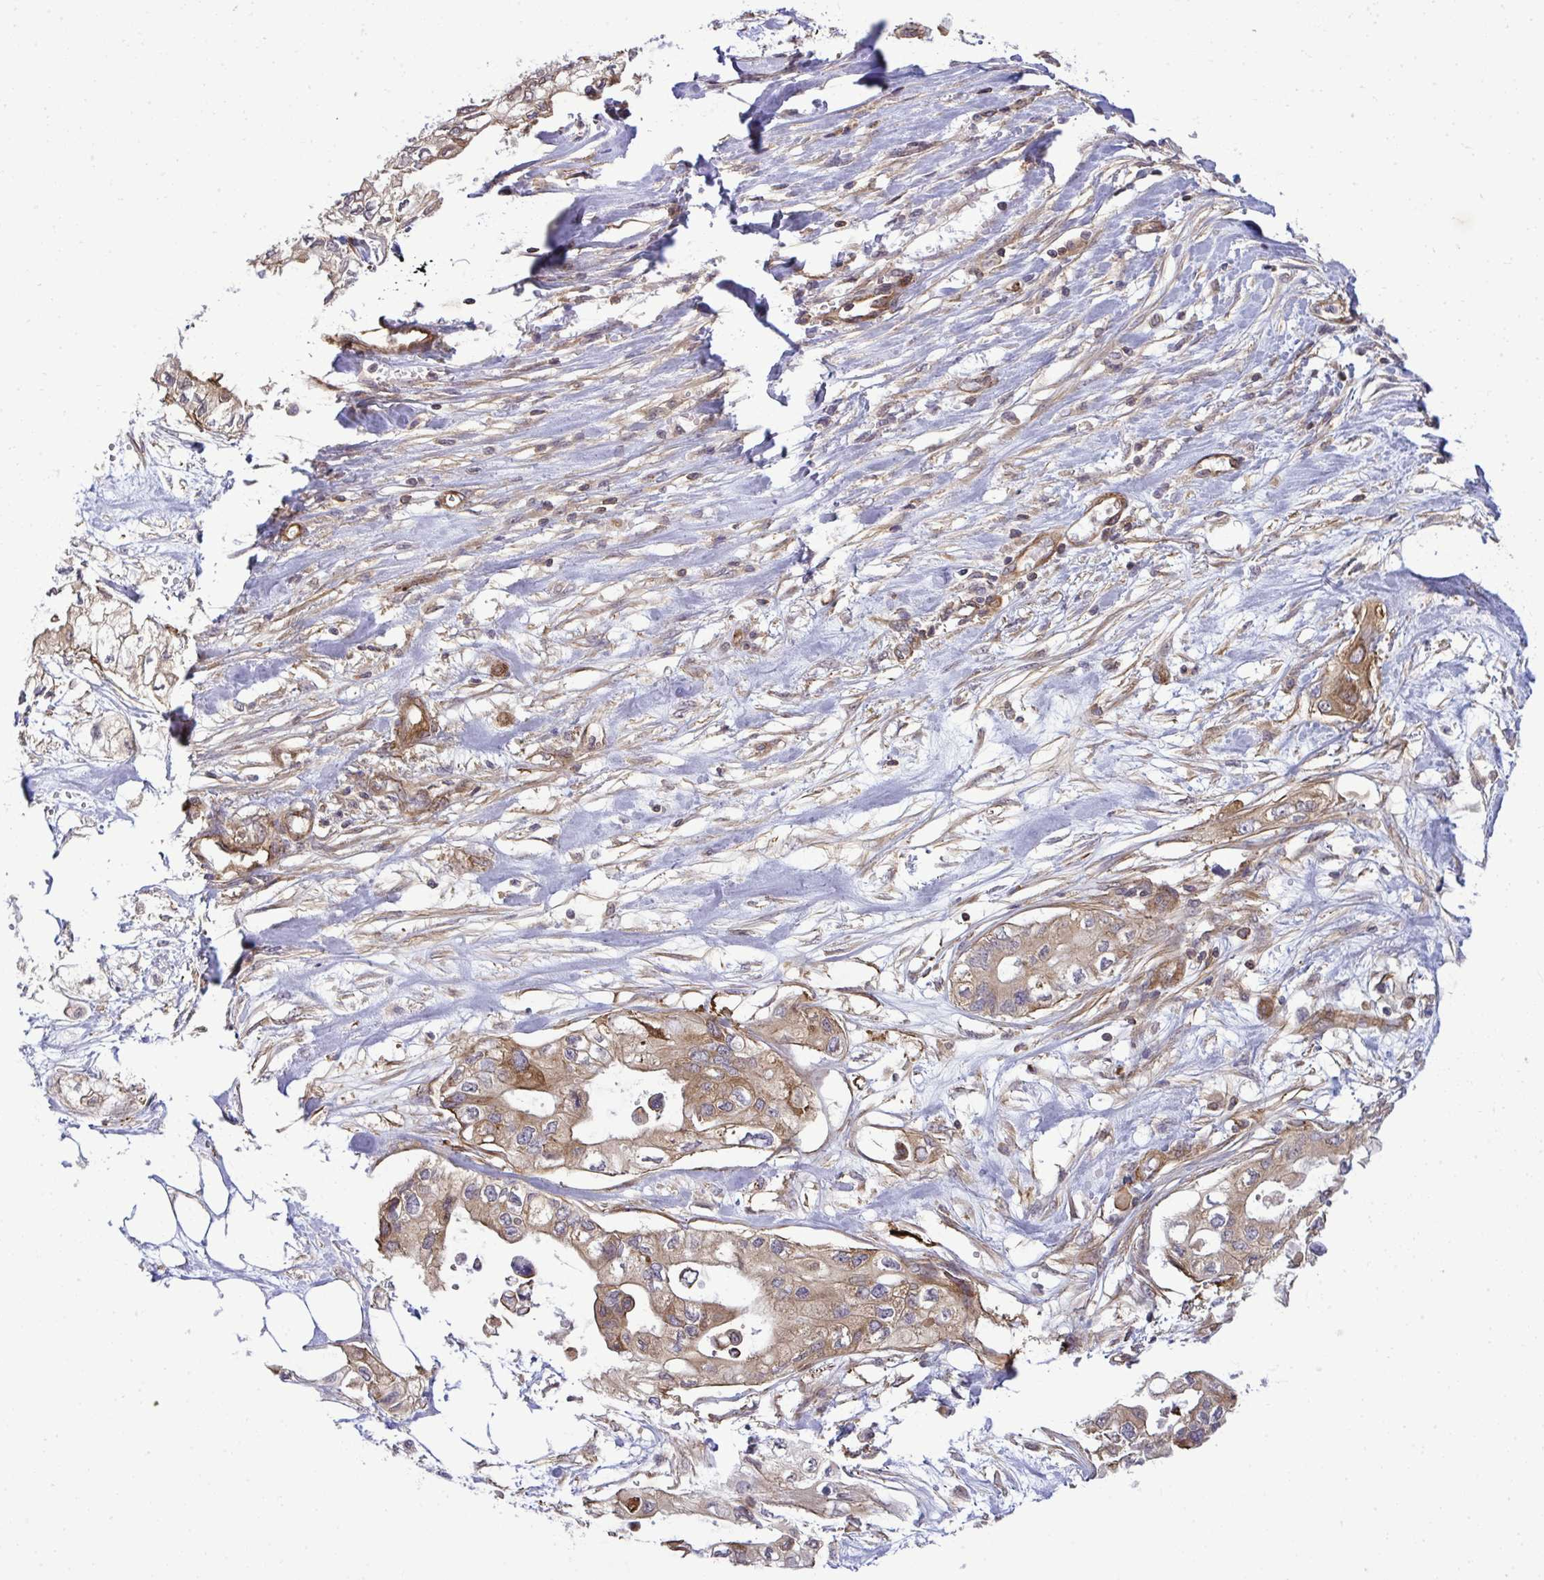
{"staining": {"intensity": "moderate", "quantity": "25%-75%", "location": "cytoplasmic/membranous"}, "tissue": "pancreatic cancer", "cell_type": "Tumor cells", "image_type": "cancer", "snomed": [{"axis": "morphology", "description": "Adenocarcinoma, NOS"}, {"axis": "topography", "description": "Pancreas"}], "caption": "Protein expression by immunohistochemistry reveals moderate cytoplasmic/membranous staining in about 25%-75% of tumor cells in adenocarcinoma (pancreatic).", "gene": "FUT10", "patient": {"sex": "female", "age": 63}}